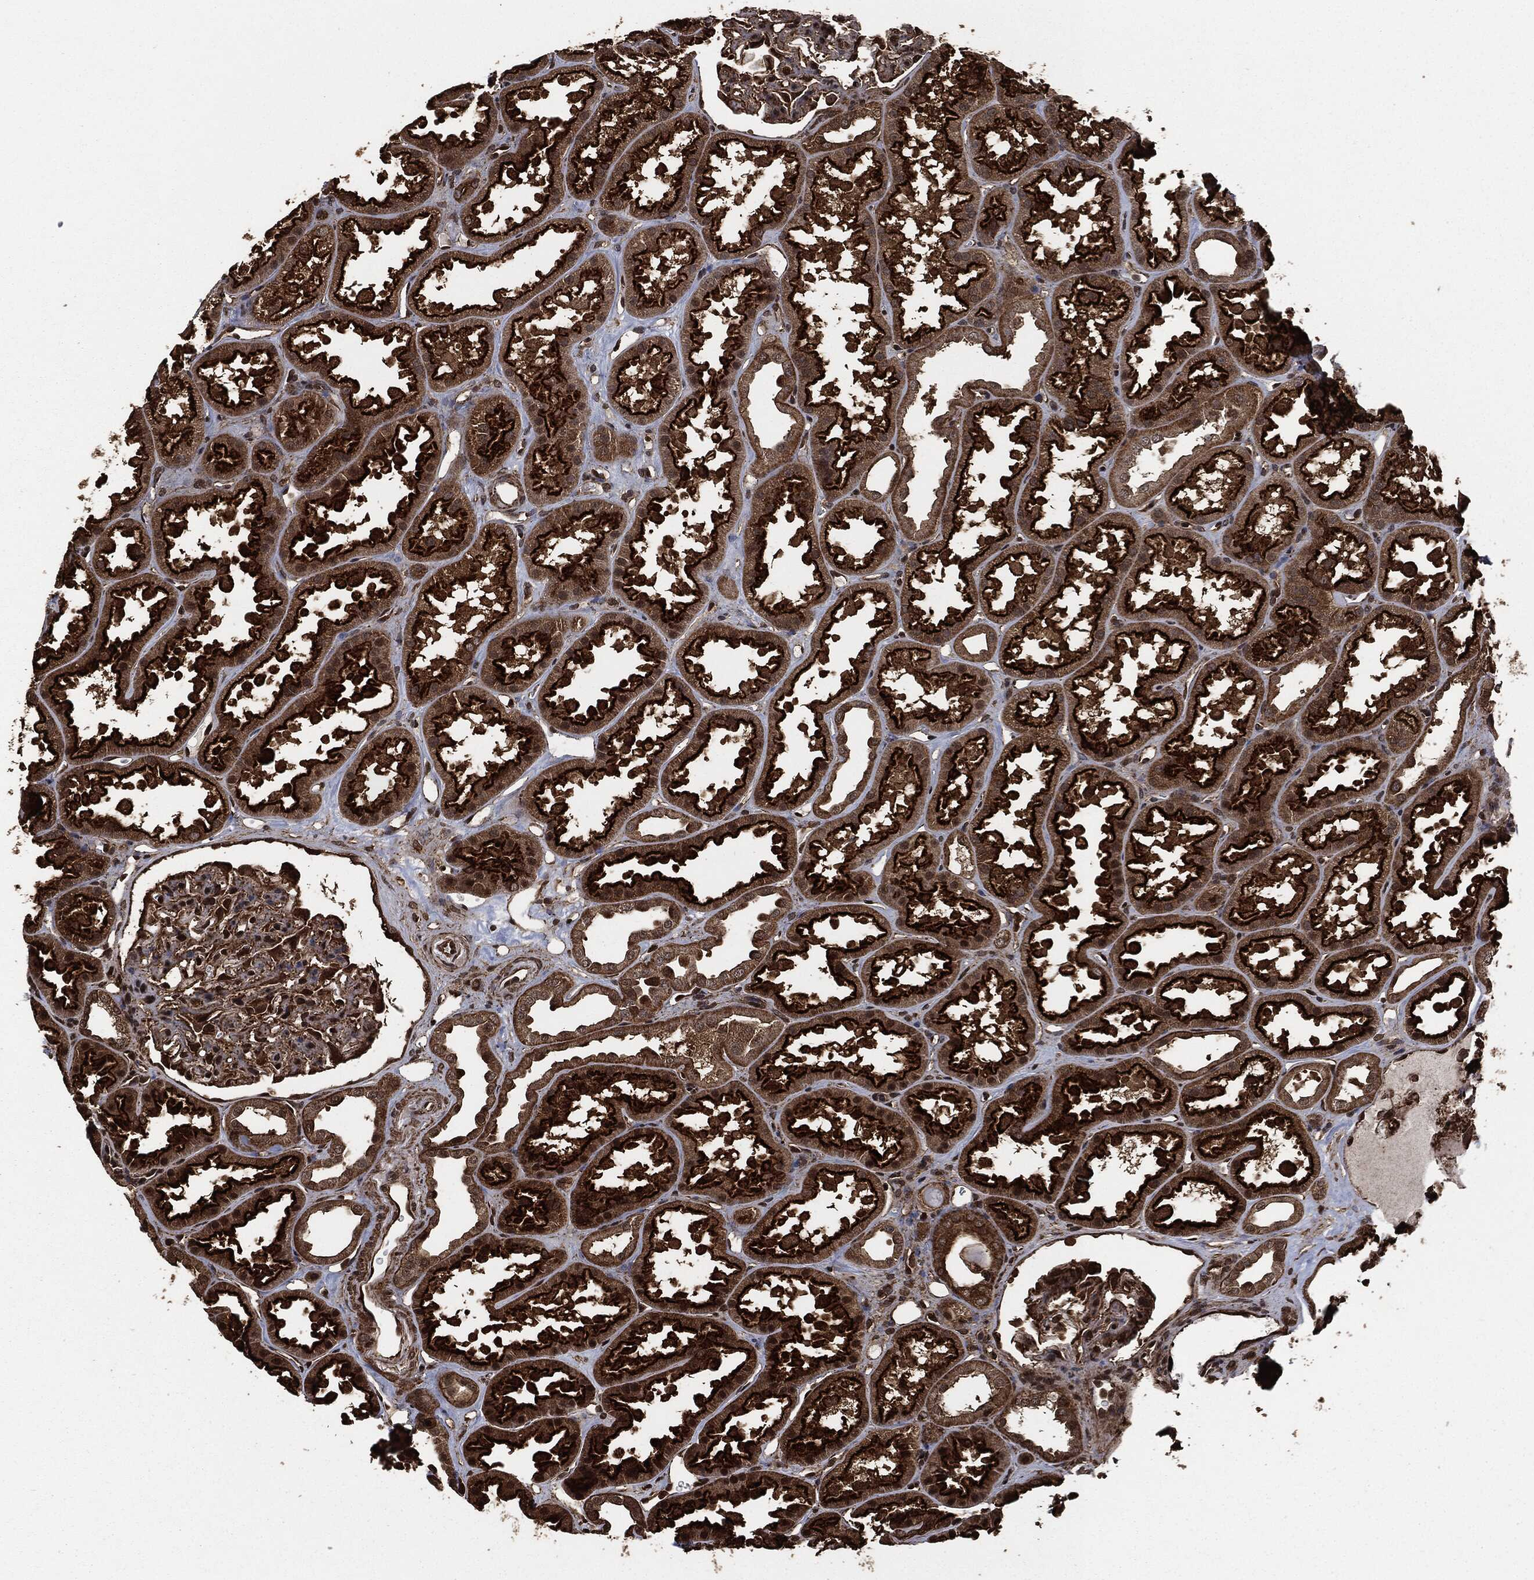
{"staining": {"intensity": "moderate", "quantity": "25%-75%", "location": "cytoplasmic/membranous"}, "tissue": "kidney", "cell_type": "Cells in glomeruli", "image_type": "normal", "snomed": [{"axis": "morphology", "description": "Normal tissue, NOS"}, {"axis": "topography", "description": "Kidney"}], "caption": "Immunohistochemistry (IHC) image of normal kidney: human kidney stained using immunohistochemistry (IHC) reveals medium levels of moderate protein expression localized specifically in the cytoplasmic/membranous of cells in glomeruli, appearing as a cytoplasmic/membranous brown color.", "gene": "HRAS", "patient": {"sex": "male", "age": 61}}